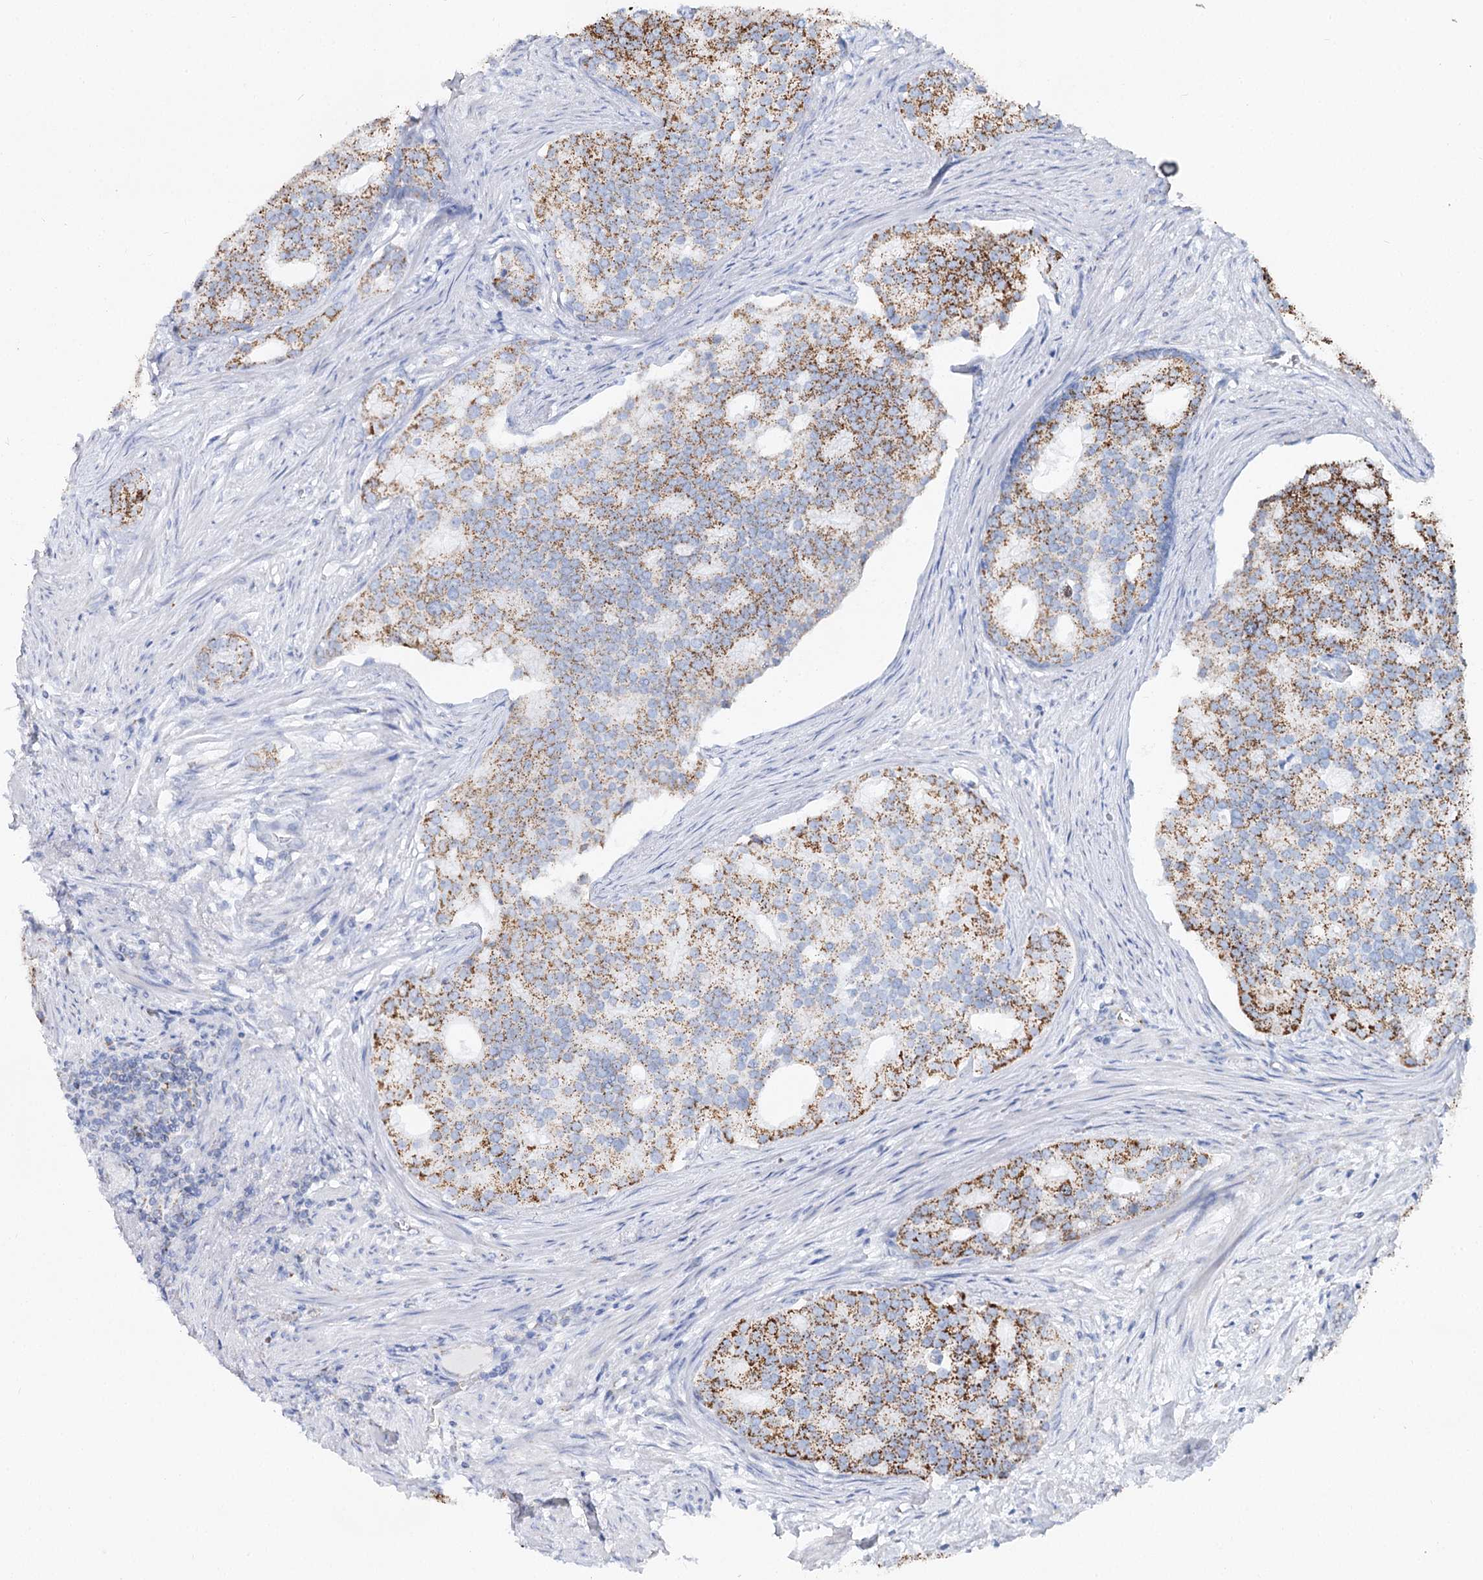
{"staining": {"intensity": "strong", "quantity": "25%-75%", "location": "cytoplasmic/membranous"}, "tissue": "prostate cancer", "cell_type": "Tumor cells", "image_type": "cancer", "snomed": [{"axis": "morphology", "description": "Adenocarcinoma, Low grade"}, {"axis": "topography", "description": "Prostate"}], "caption": "Protein analysis of prostate cancer (adenocarcinoma (low-grade)) tissue displays strong cytoplasmic/membranous staining in approximately 25%-75% of tumor cells. (DAB = brown stain, brightfield microscopy at high magnification).", "gene": "MCCC2", "patient": {"sex": "male", "age": 71}}